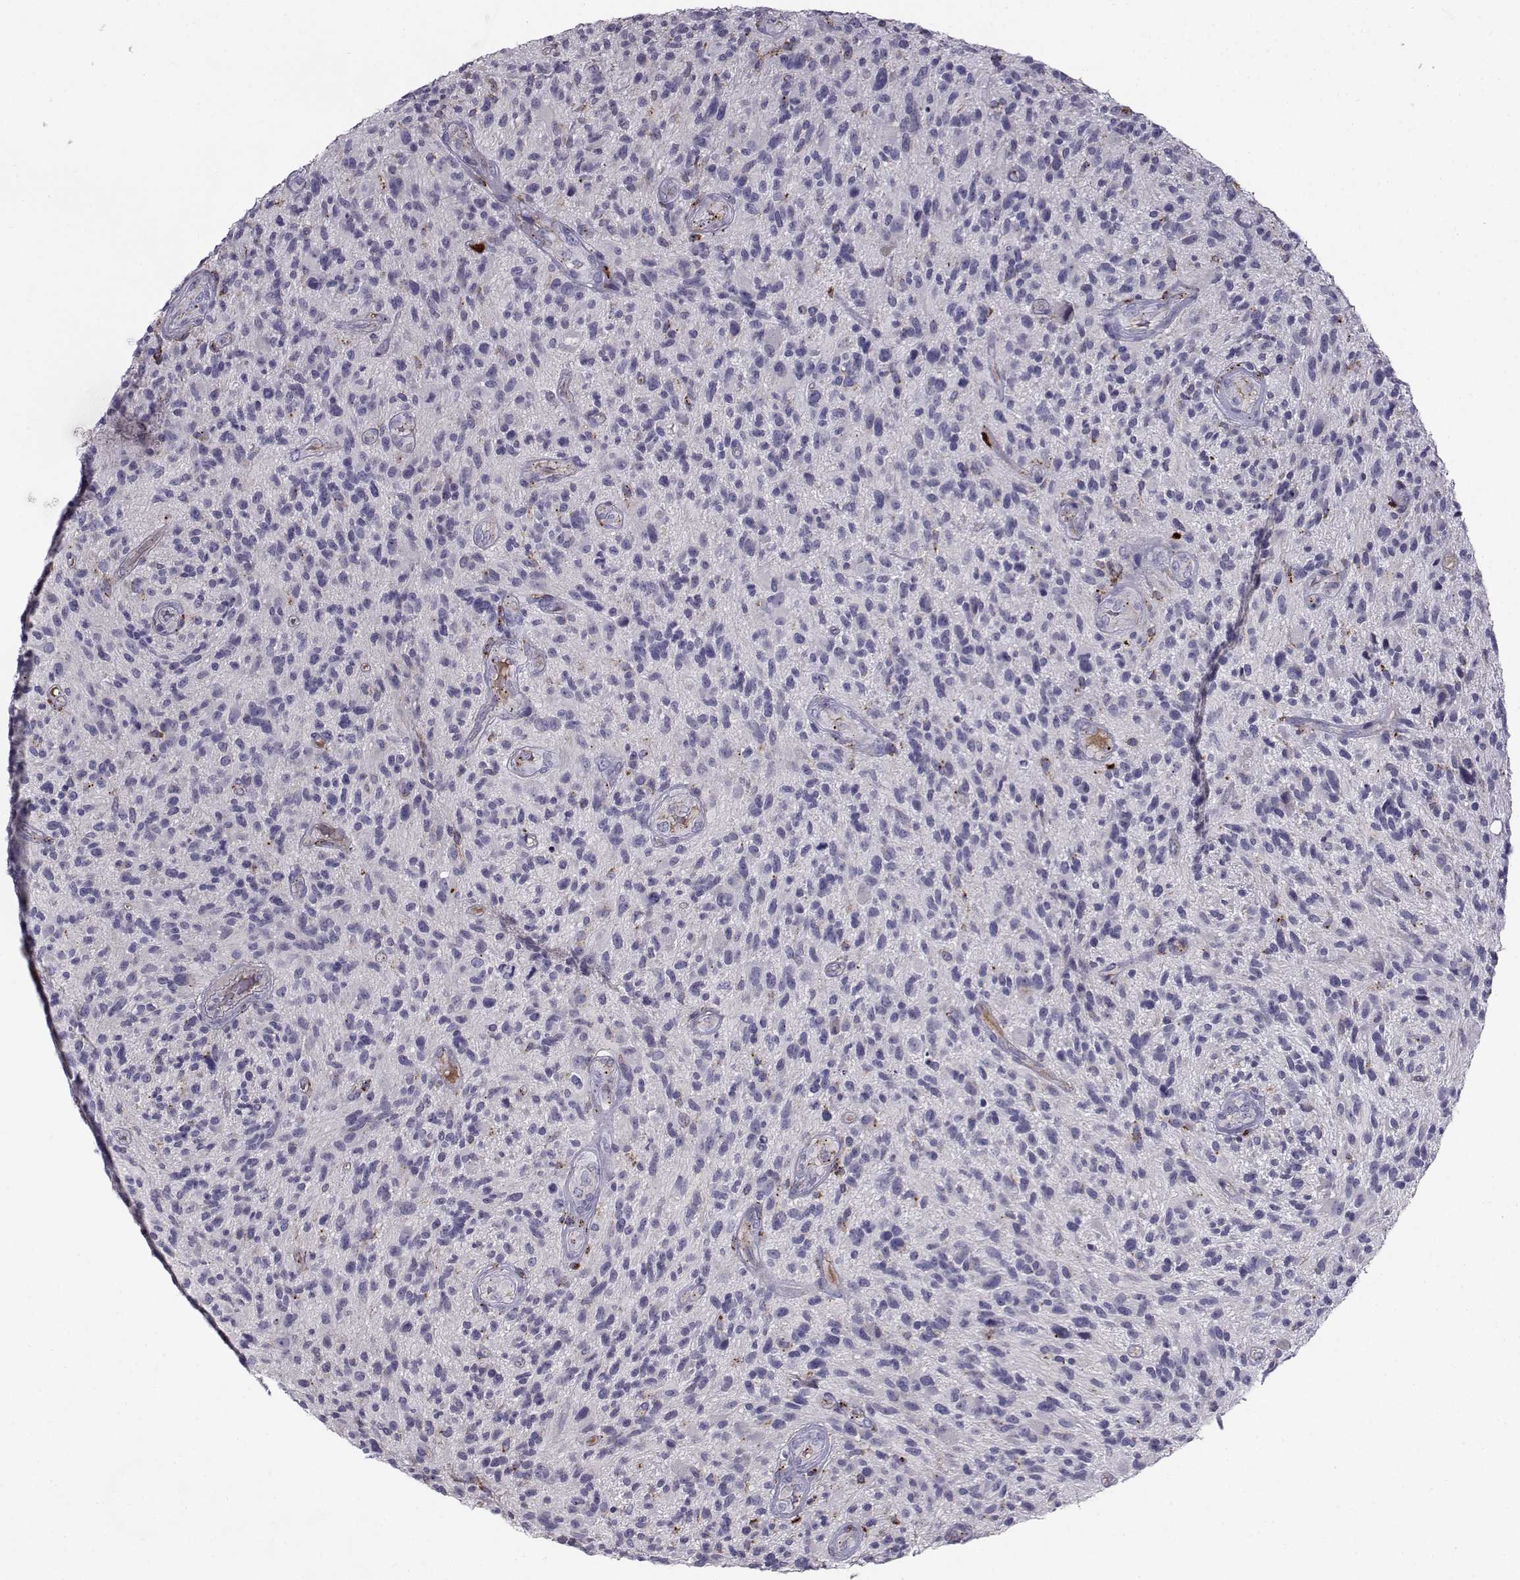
{"staining": {"intensity": "negative", "quantity": "none", "location": "none"}, "tissue": "glioma", "cell_type": "Tumor cells", "image_type": "cancer", "snomed": [{"axis": "morphology", "description": "Glioma, malignant, High grade"}, {"axis": "topography", "description": "Brain"}], "caption": "Glioma stained for a protein using immunohistochemistry displays no positivity tumor cells.", "gene": "CALCR", "patient": {"sex": "male", "age": 47}}